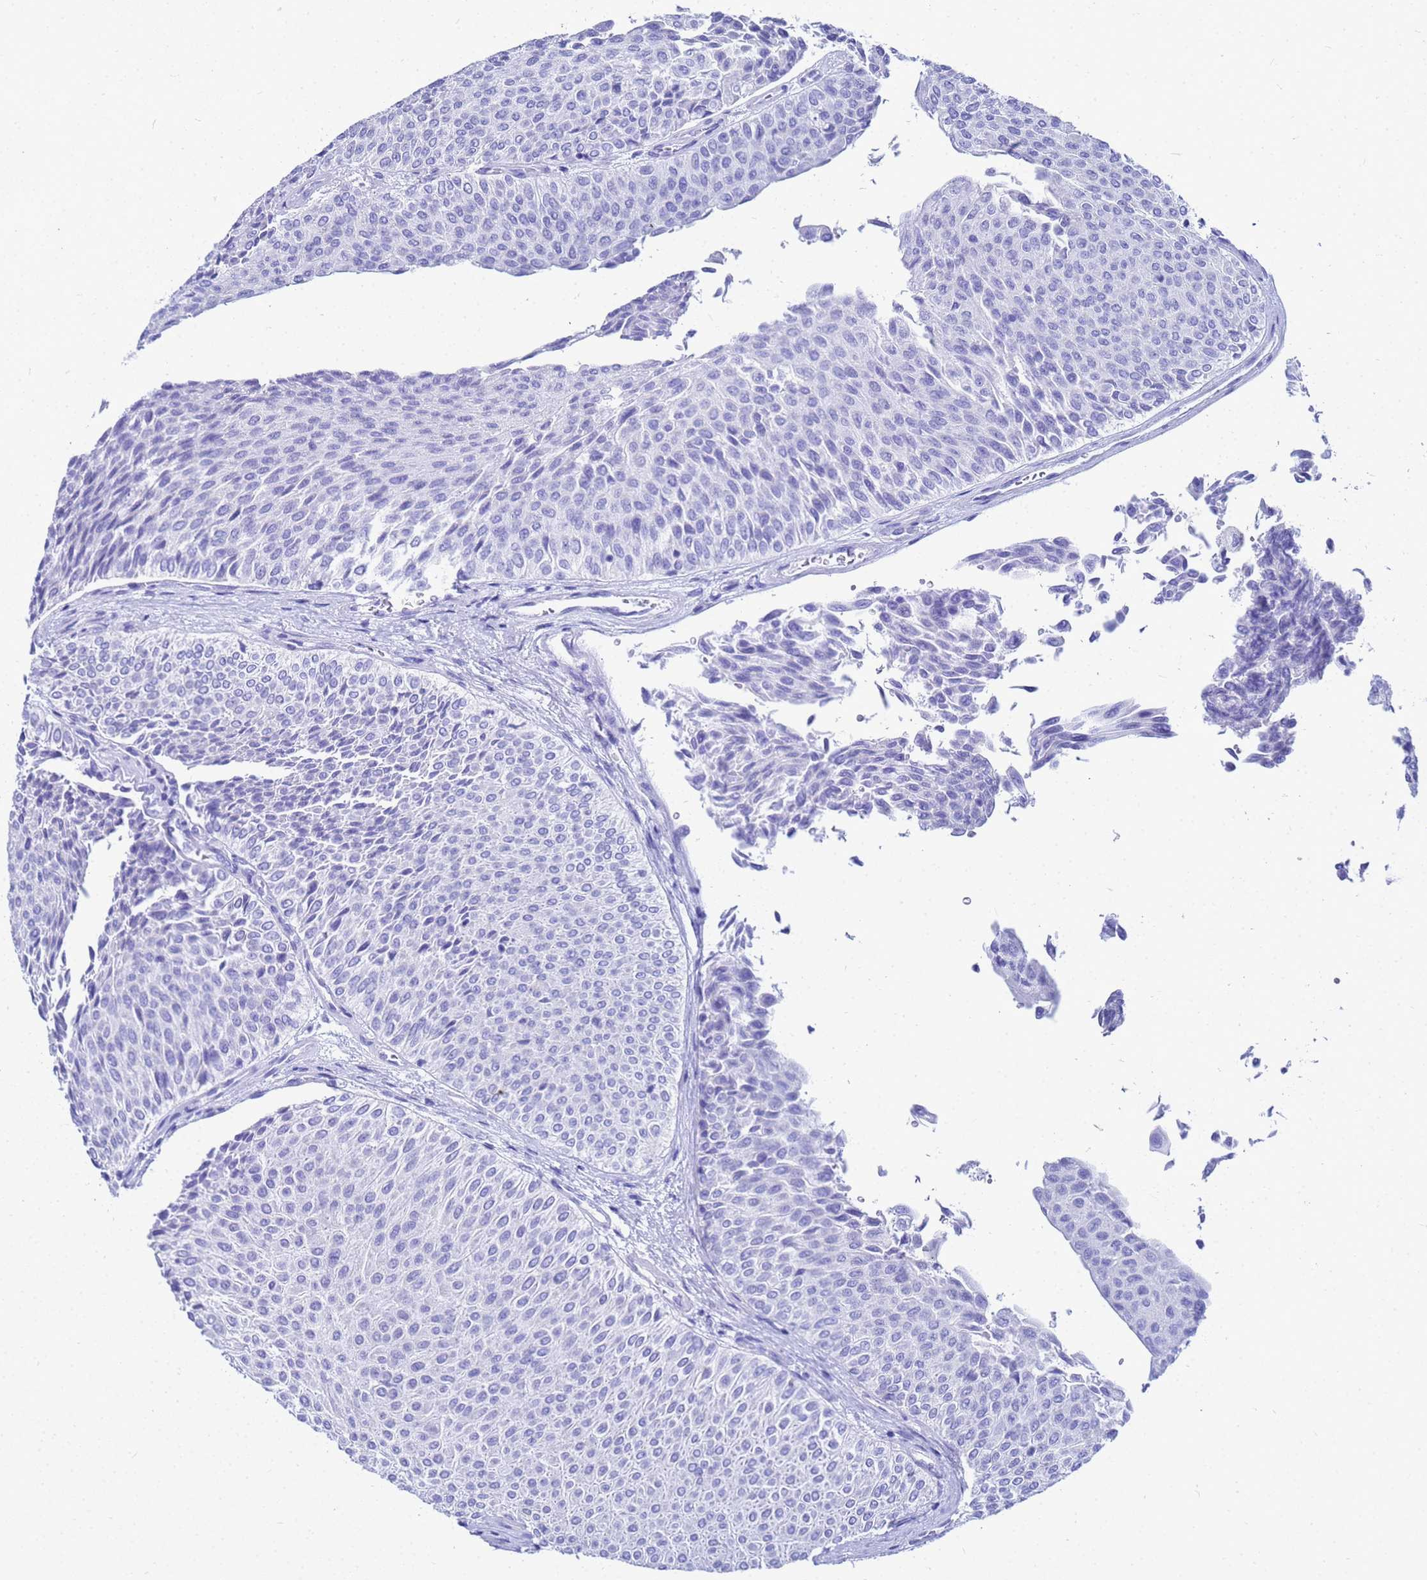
{"staining": {"intensity": "negative", "quantity": "none", "location": "none"}, "tissue": "urothelial cancer", "cell_type": "Tumor cells", "image_type": "cancer", "snomed": [{"axis": "morphology", "description": "Urothelial carcinoma, Low grade"}, {"axis": "topography", "description": "Urinary bladder"}], "caption": "Urothelial carcinoma (low-grade) was stained to show a protein in brown. There is no significant expression in tumor cells. Brightfield microscopy of IHC stained with DAB (3,3'-diaminobenzidine) (brown) and hematoxylin (blue), captured at high magnification.", "gene": "CKB", "patient": {"sex": "male", "age": 78}}